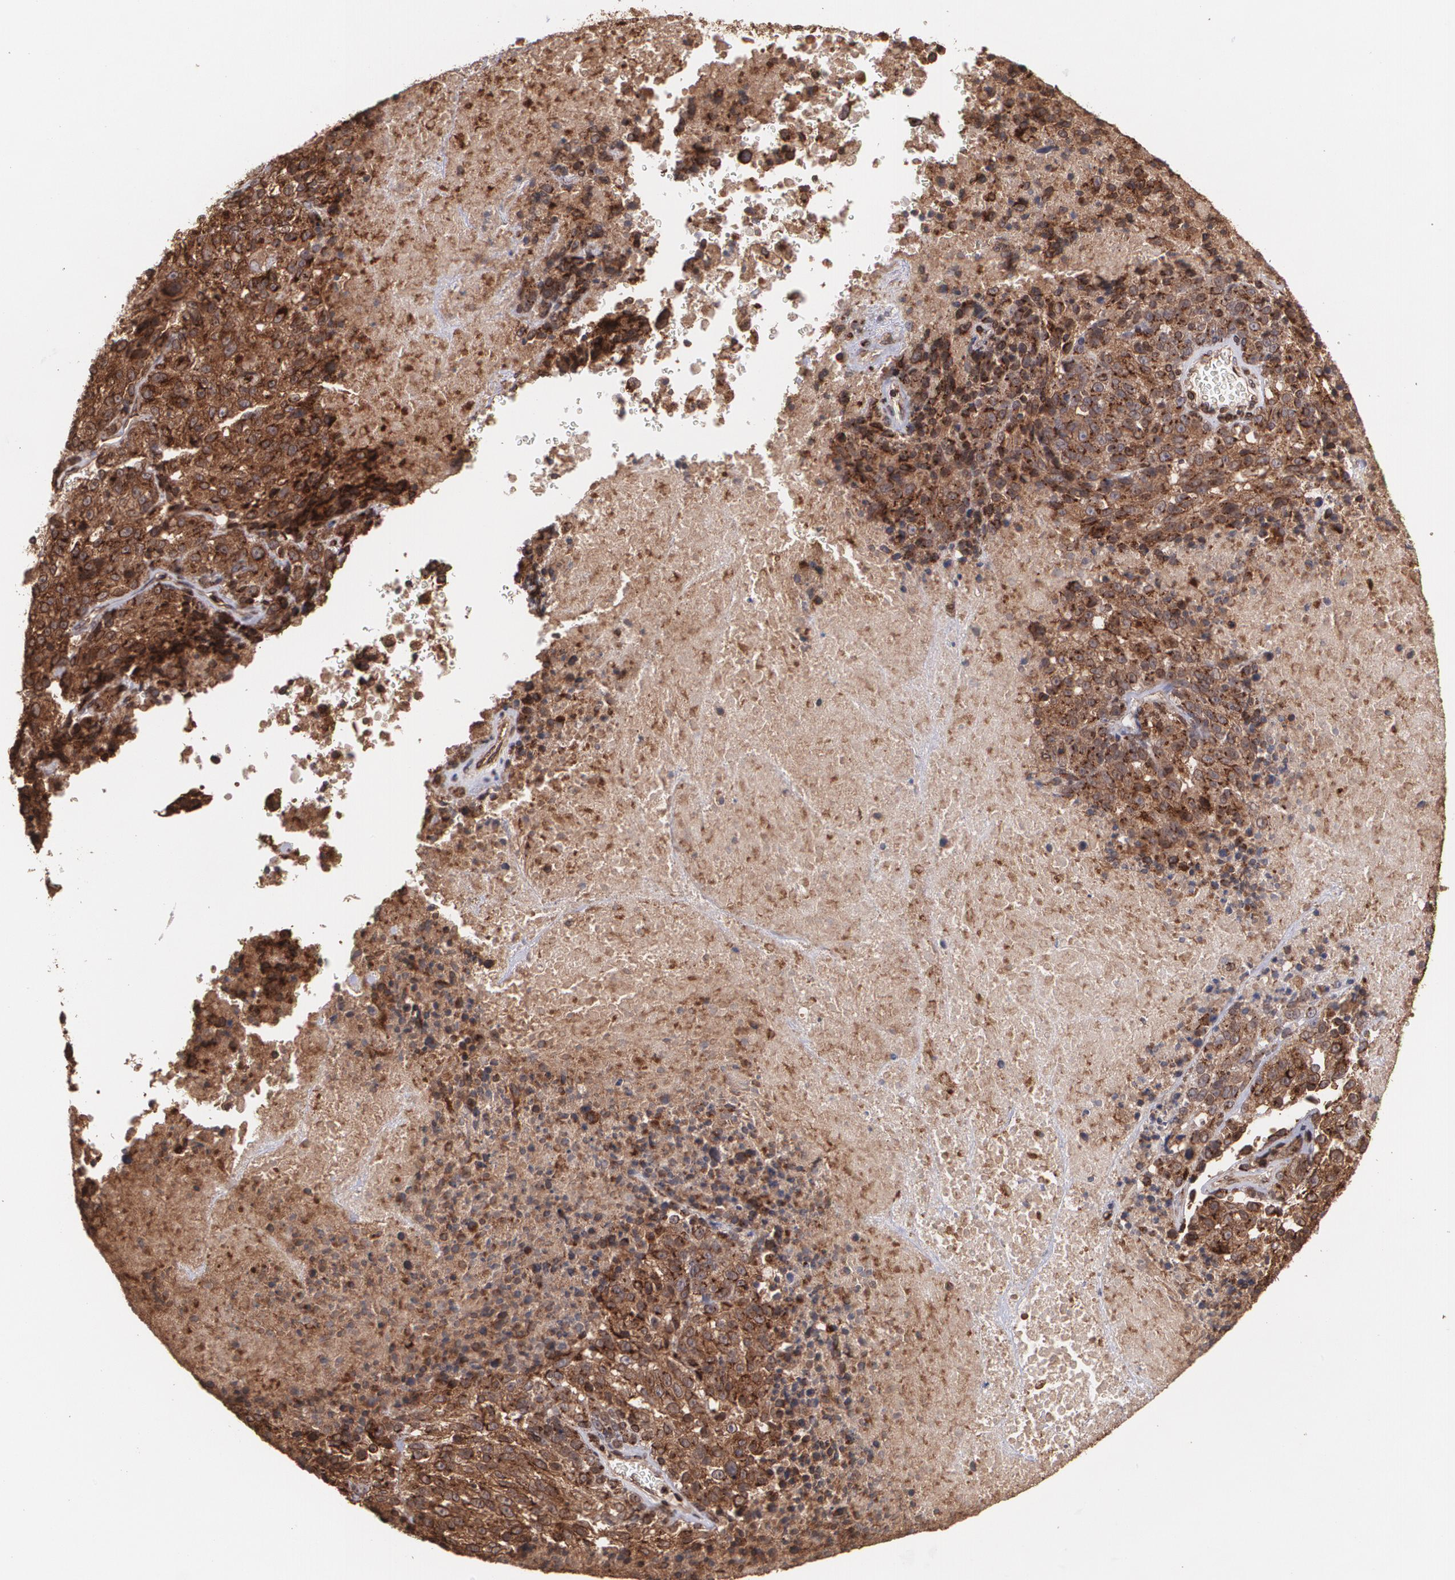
{"staining": {"intensity": "moderate", "quantity": ">75%", "location": "cytoplasmic/membranous"}, "tissue": "melanoma", "cell_type": "Tumor cells", "image_type": "cancer", "snomed": [{"axis": "morphology", "description": "Malignant melanoma, Metastatic site"}, {"axis": "topography", "description": "Cerebral cortex"}], "caption": "About >75% of tumor cells in human melanoma show moderate cytoplasmic/membranous protein positivity as visualized by brown immunohistochemical staining.", "gene": "TRIP11", "patient": {"sex": "female", "age": 52}}